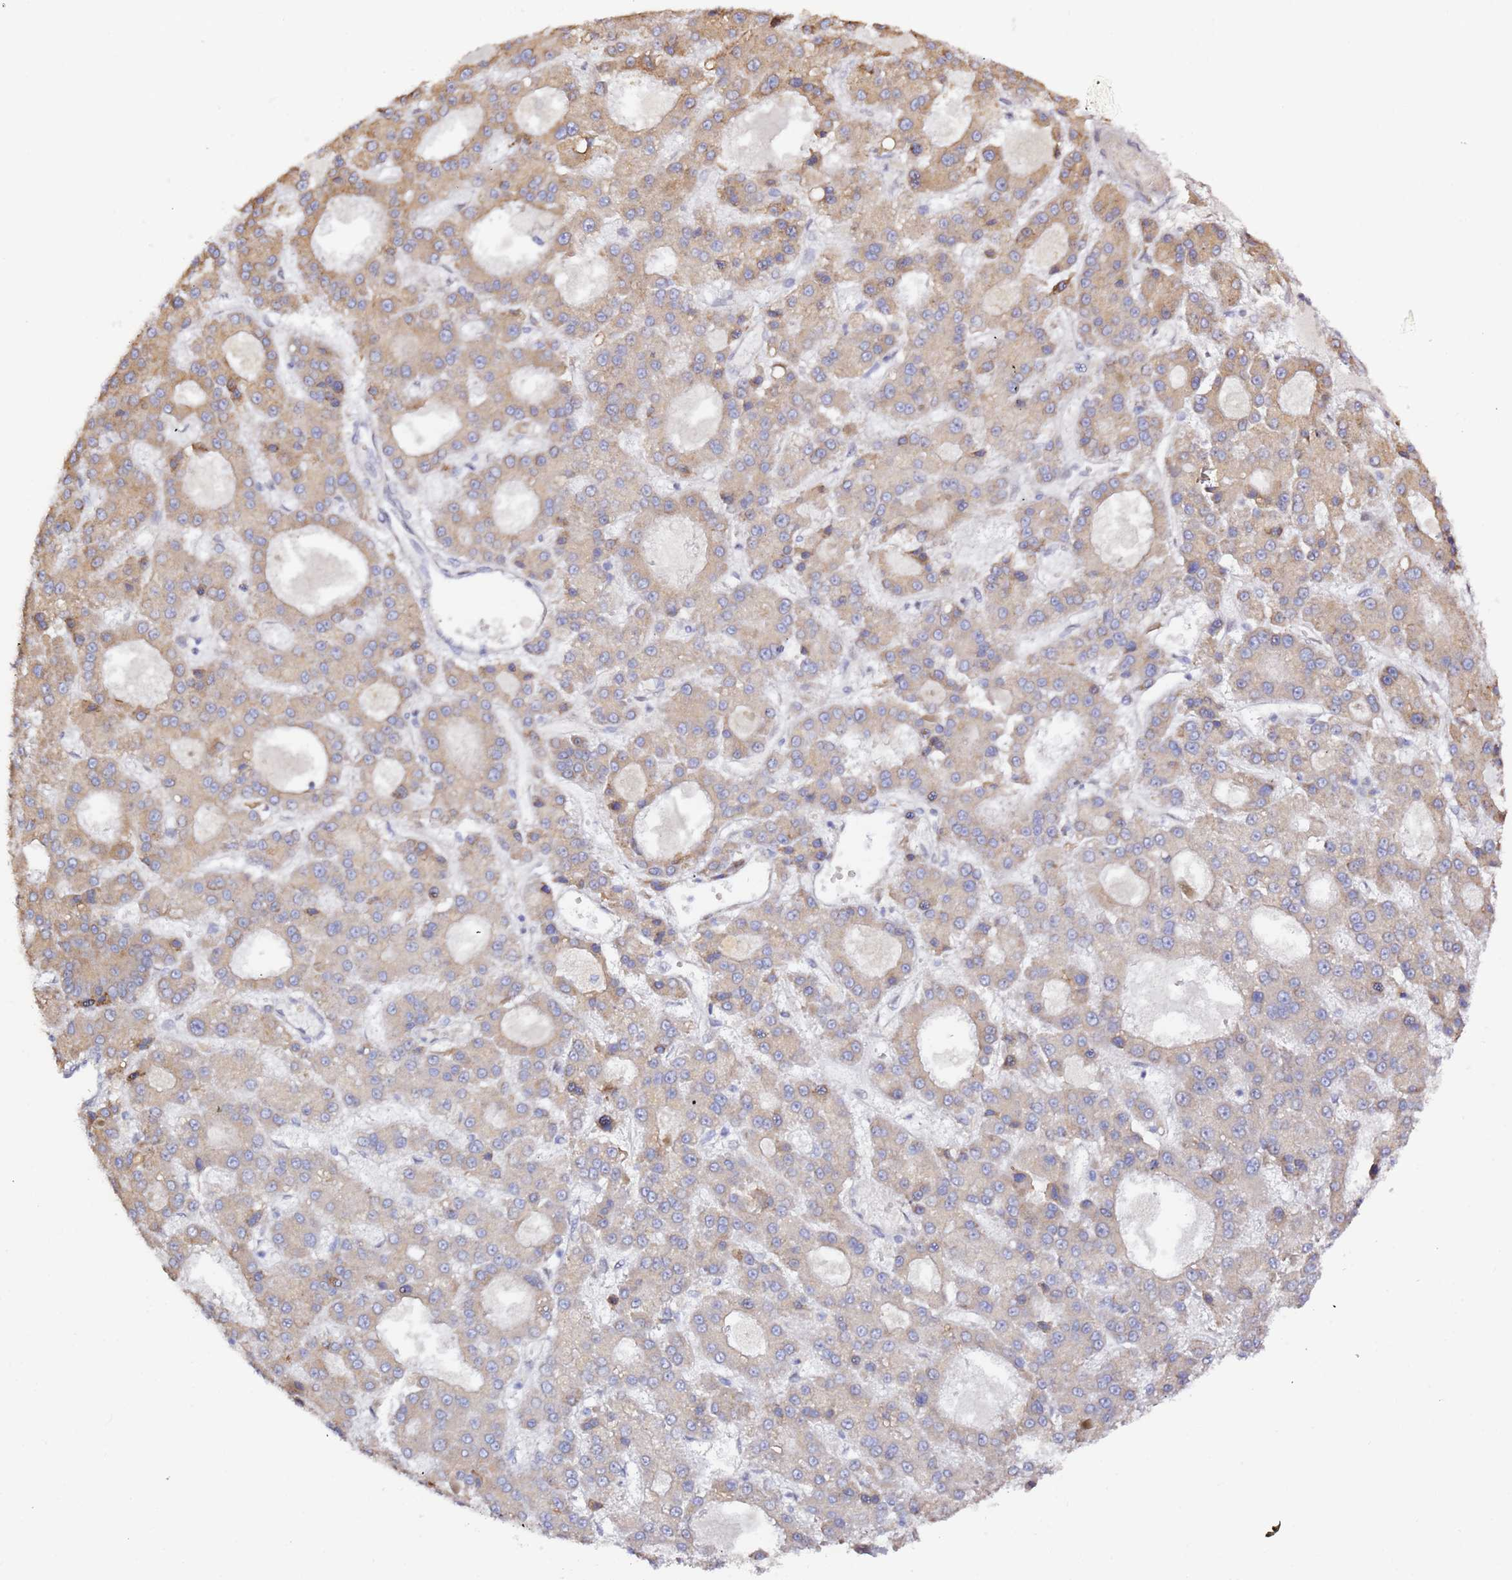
{"staining": {"intensity": "moderate", "quantity": "<25%", "location": "cytoplasmic/membranous"}, "tissue": "liver cancer", "cell_type": "Tumor cells", "image_type": "cancer", "snomed": [{"axis": "morphology", "description": "Carcinoma, Hepatocellular, NOS"}, {"axis": "topography", "description": "Liver"}], "caption": "Protein expression analysis of human liver cancer reveals moderate cytoplasmic/membranous expression in about <25% of tumor cells.", "gene": "HSD17B7", "patient": {"sex": "male", "age": 70}}